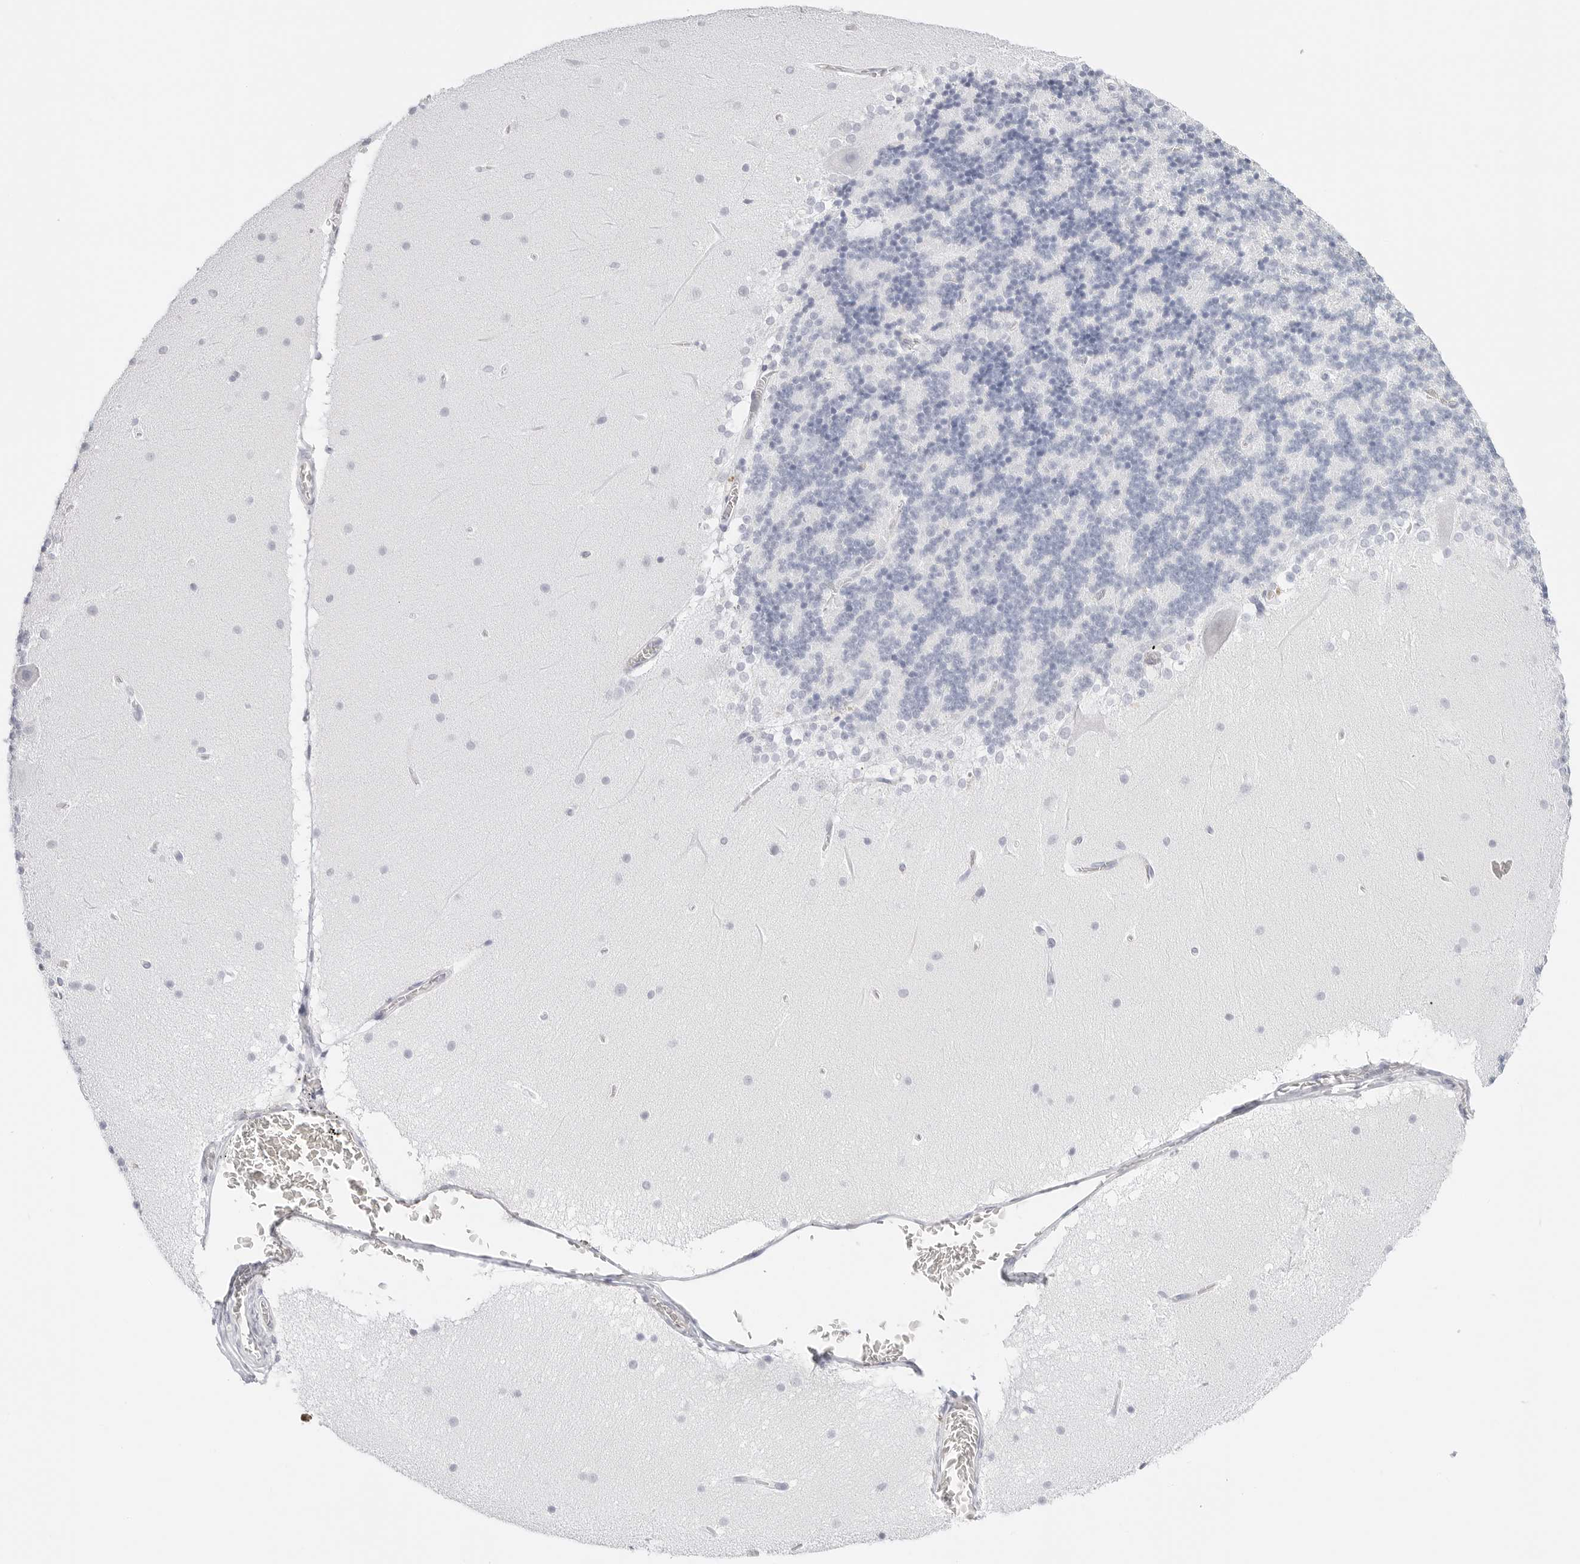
{"staining": {"intensity": "negative", "quantity": "none", "location": "none"}, "tissue": "cerebellum", "cell_type": "Cells in granular layer", "image_type": "normal", "snomed": [{"axis": "morphology", "description": "Normal tissue, NOS"}, {"axis": "topography", "description": "Cerebellum"}], "caption": "Immunohistochemistry (IHC) micrograph of benign cerebellum: human cerebellum stained with DAB (3,3'-diaminobenzidine) shows no significant protein positivity in cells in granular layer. (Immunohistochemistry, brightfield microscopy, high magnification).", "gene": "TFF2", "patient": {"sex": "female", "age": 19}}